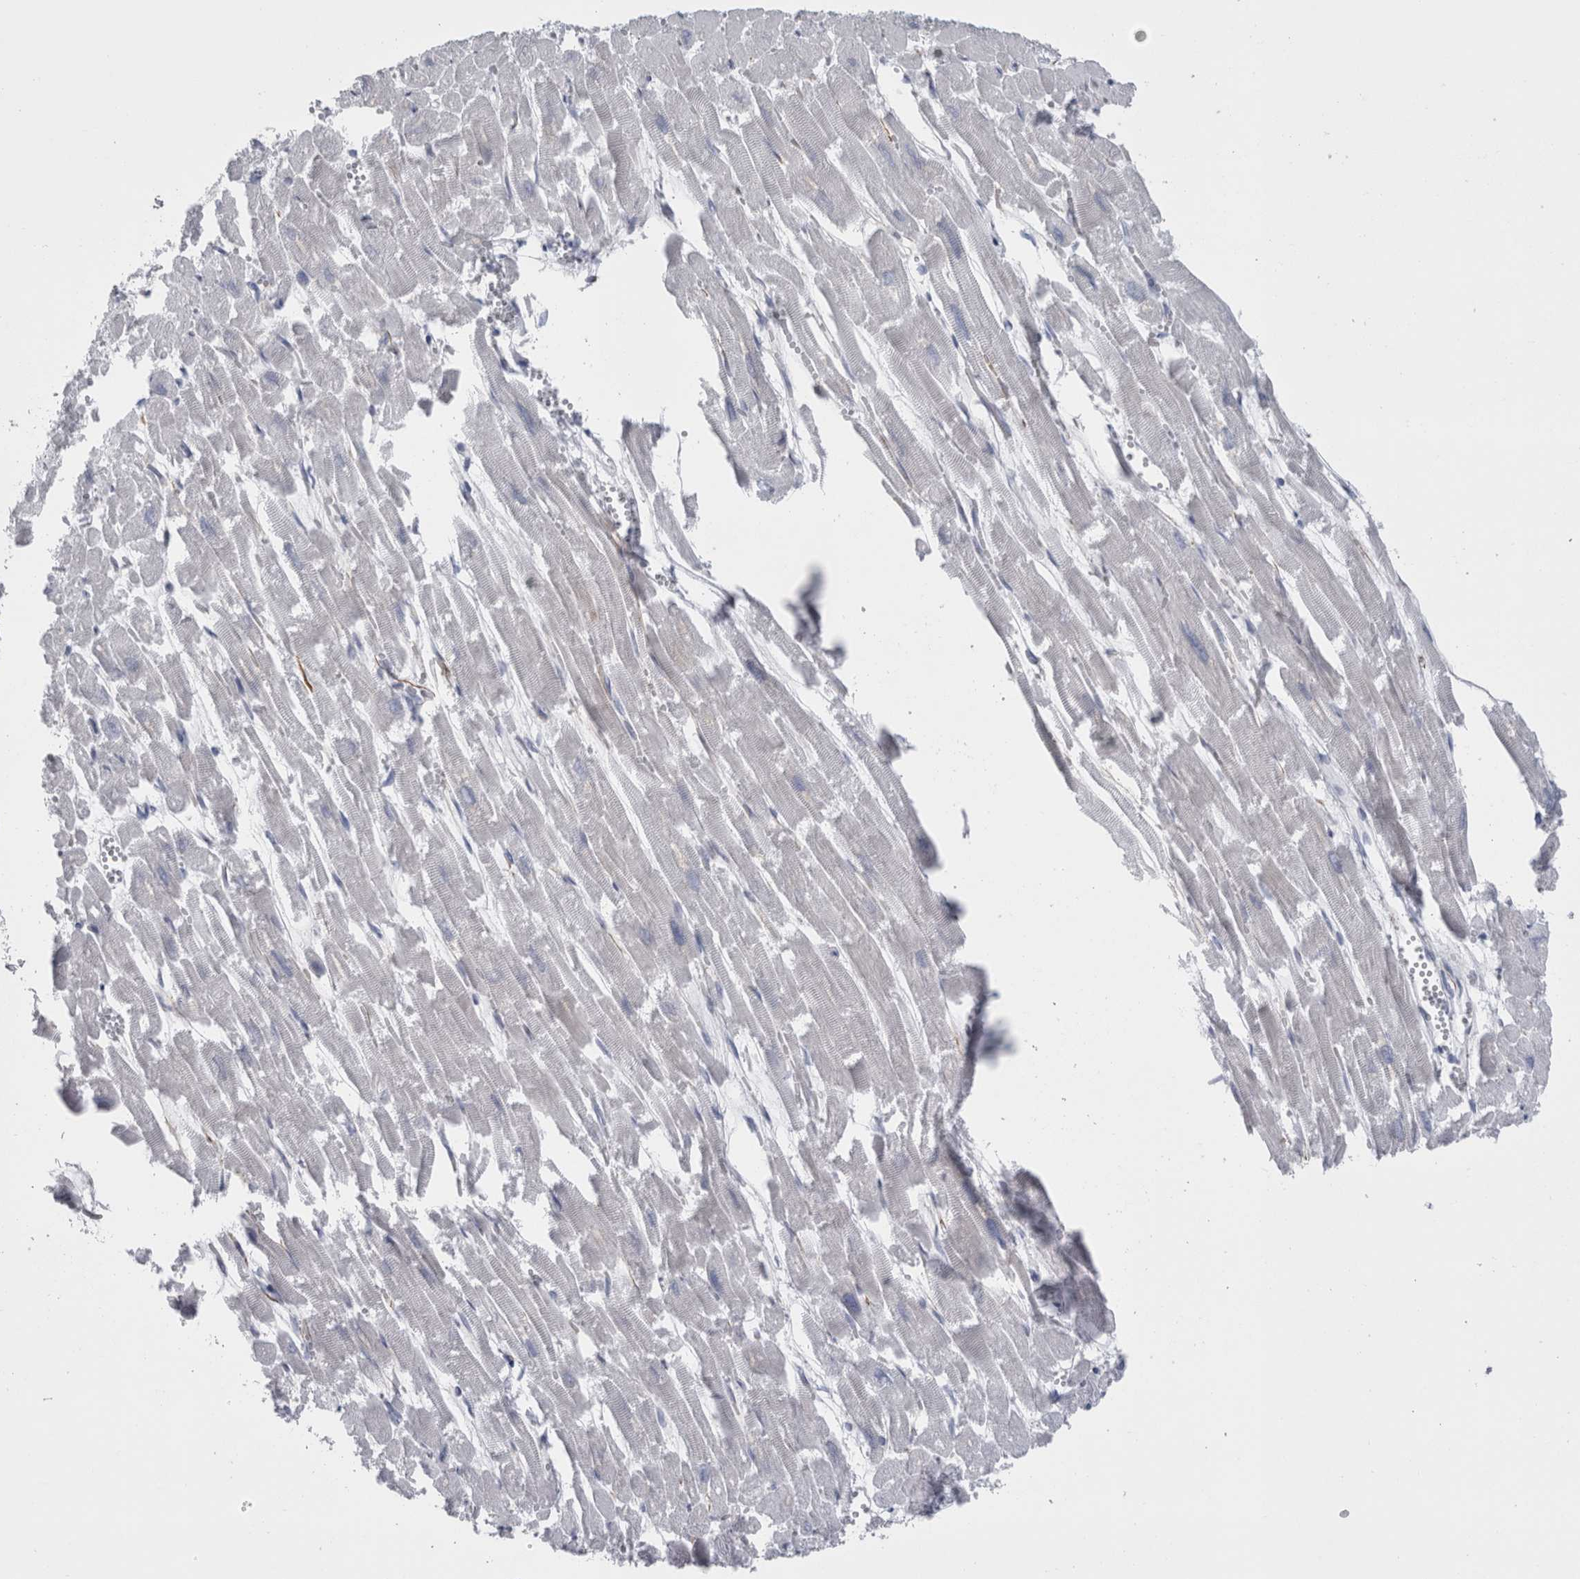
{"staining": {"intensity": "moderate", "quantity": "<25%", "location": "cytoplasmic/membranous"}, "tissue": "heart muscle", "cell_type": "Cardiomyocytes", "image_type": "normal", "snomed": [{"axis": "morphology", "description": "Normal tissue, NOS"}, {"axis": "topography", "description": "Heart"}], "caption": "Moderate cytoplasmic/membranous protein positivity is present in about <25% of cardiomyocytes in heart muscle. (brown staining indicates protein expression, while blue staining denotes nuclei).", "gene": "VWDE", "patient": {"sex": "male", "age": 54}}